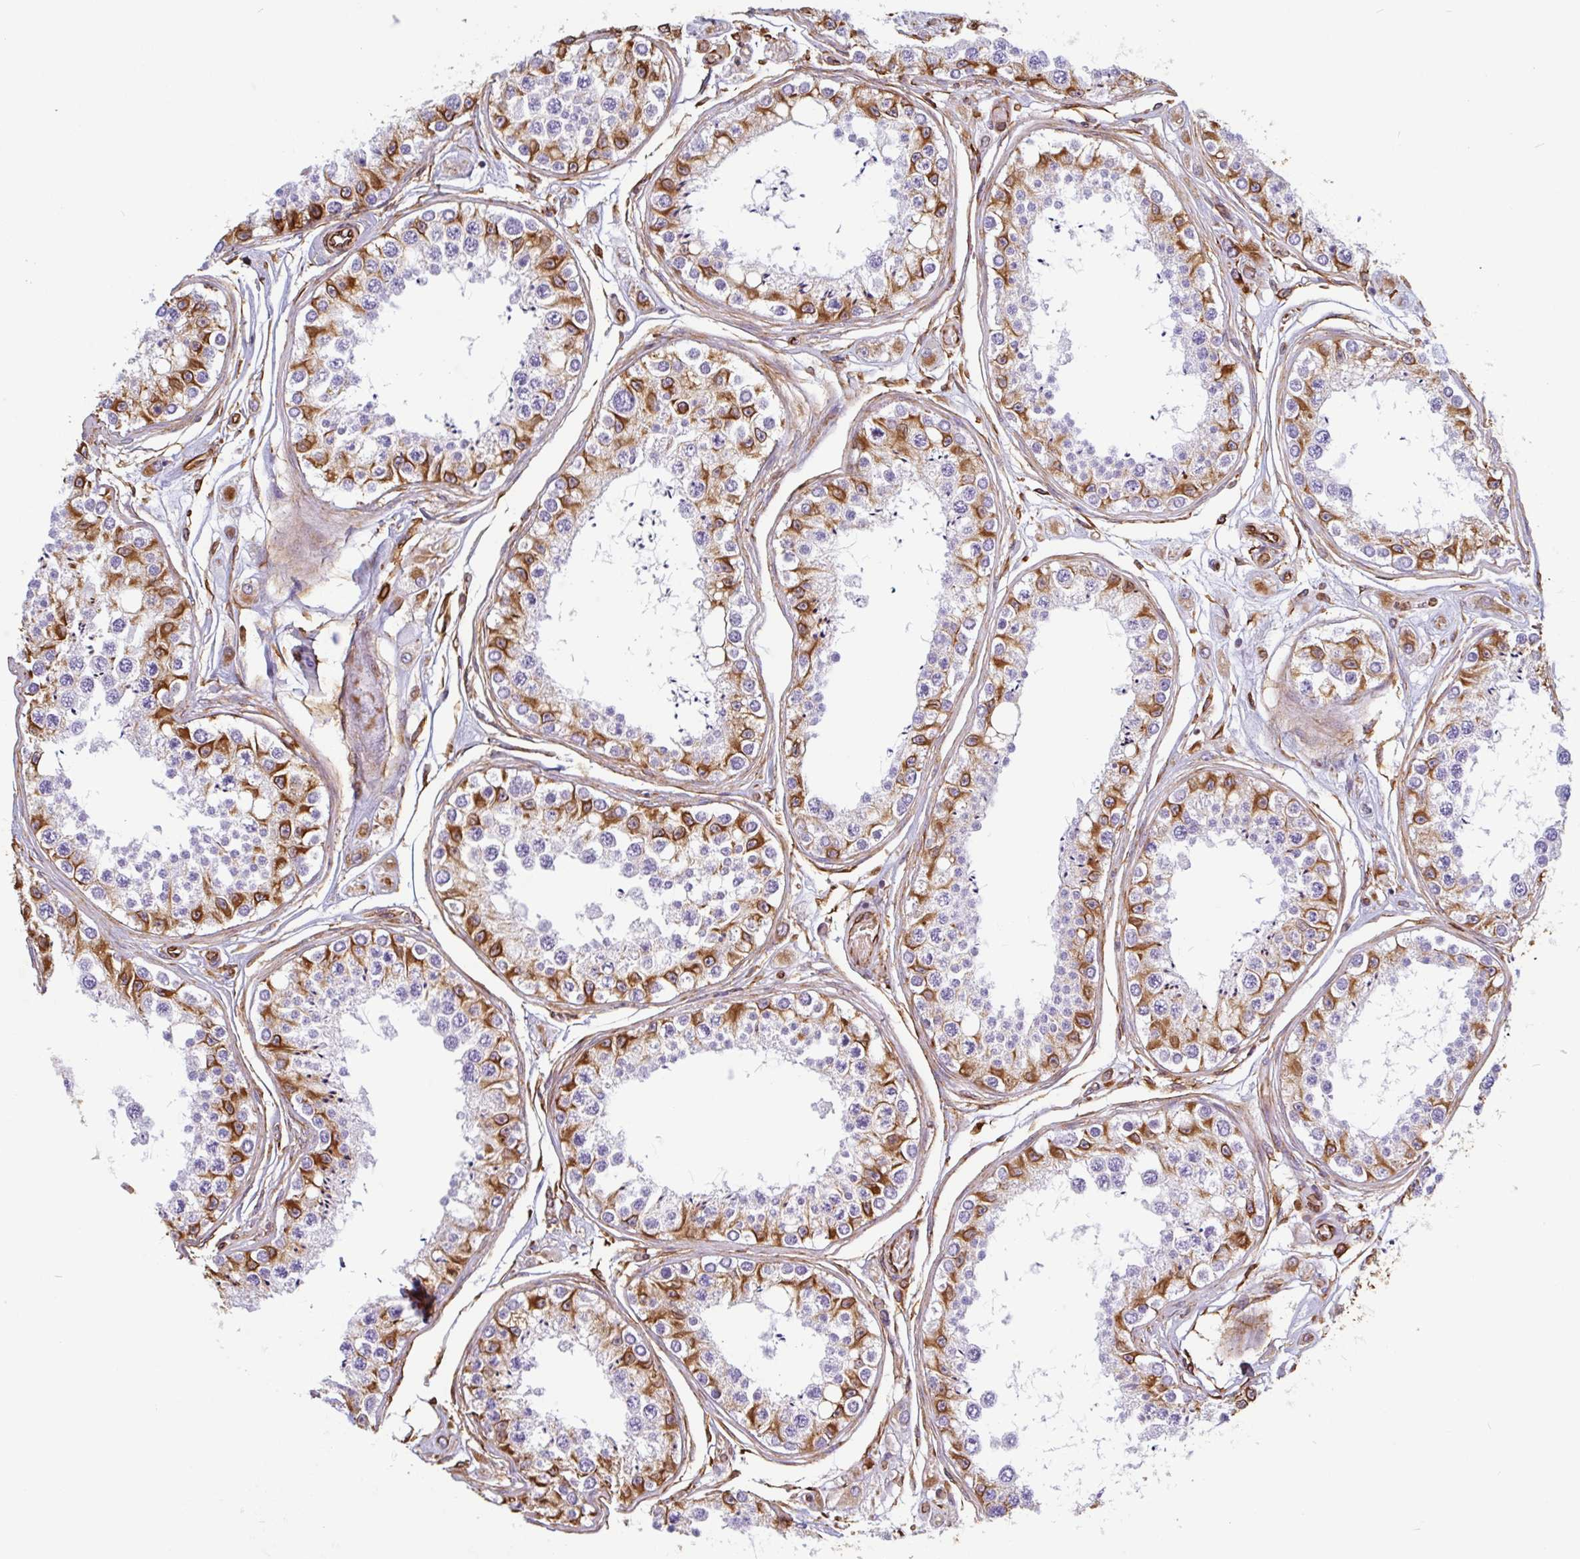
{"staining": {"intensity": "strong", "quantity": "25%-75%", "location": "cytoplasmic/membranous"}, "tissue": "testis", "cell_type": "Cells in seminiferous ducts", "image_type": "normal", "snomed": [{"axis": "morphology", "description": "Normal tissue, NOS"}, {"axis": "topography", "description": "Testis"}], "caption": "Immunohistochemical staining of benign human testis shows high levels of strong cytoplasmic/membranous positivity in about 25%-75% of cells in seminiferous ducts.", "gene": "PPFIA1", "patient": {"sex": "male", "age": 25}}